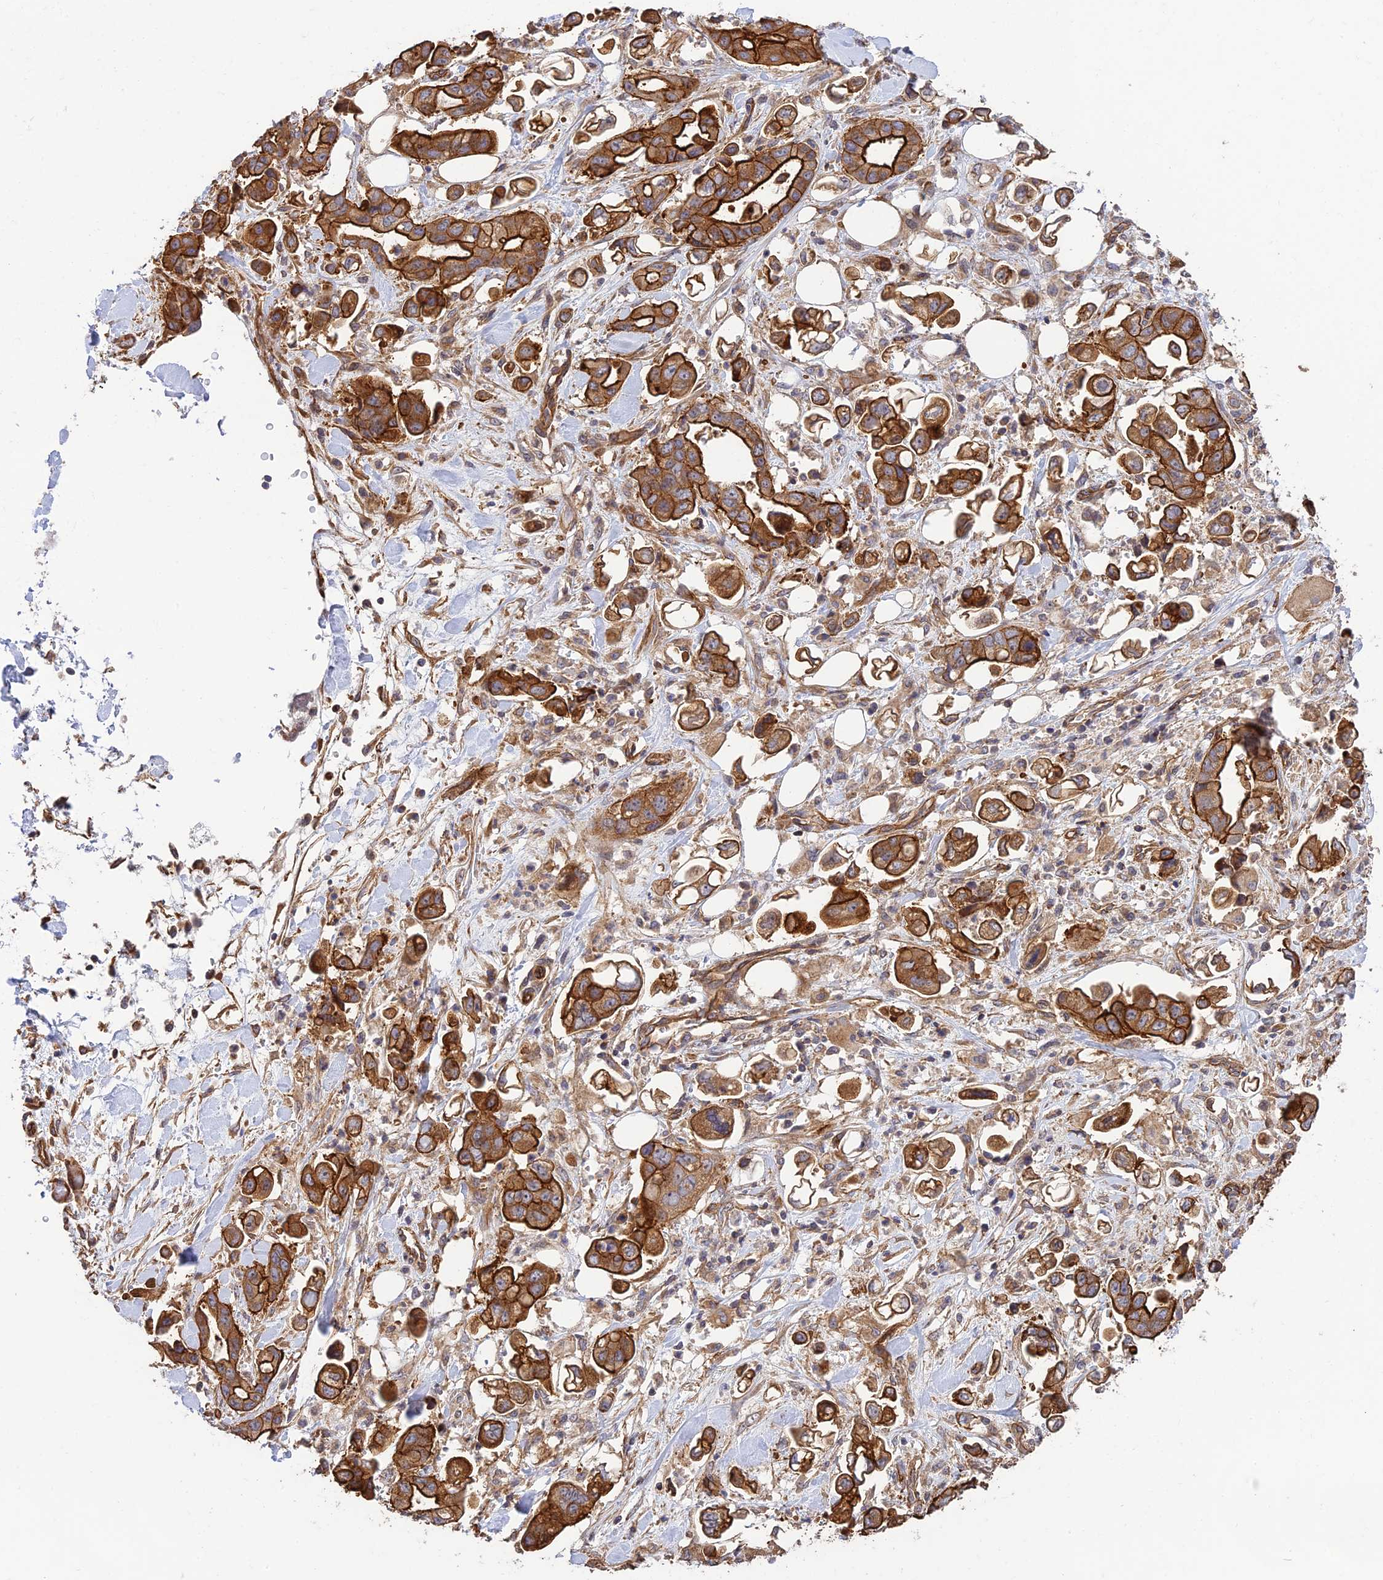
{"staining": {"intensity": "strong", "quantity": ">75%", "location": "cytoplasmic/membranous"}, "tissue": "stomach cancer", "cell_type": "Tumor cells", "image_type": "cancer", "snomed": [{"axis": "morphology", "description": "Adenocarcinoma, NOS"}, {"axis": "topography", "description": "Stomach"}], "caption": "Immunohistochemical staining of adenocarcinoma (stomach) displays strong cytoplasmic/membranous protein expression in about >75% of tumor cells. The protein of interest is stained brown, and the nuclei are stained in blue (DAB (3,3'-diaminobenzidine) IHC with brightfield microscopy, high magnification).", "gene": "HOMER2", "patient": {"sex": "male", "age": 62}}